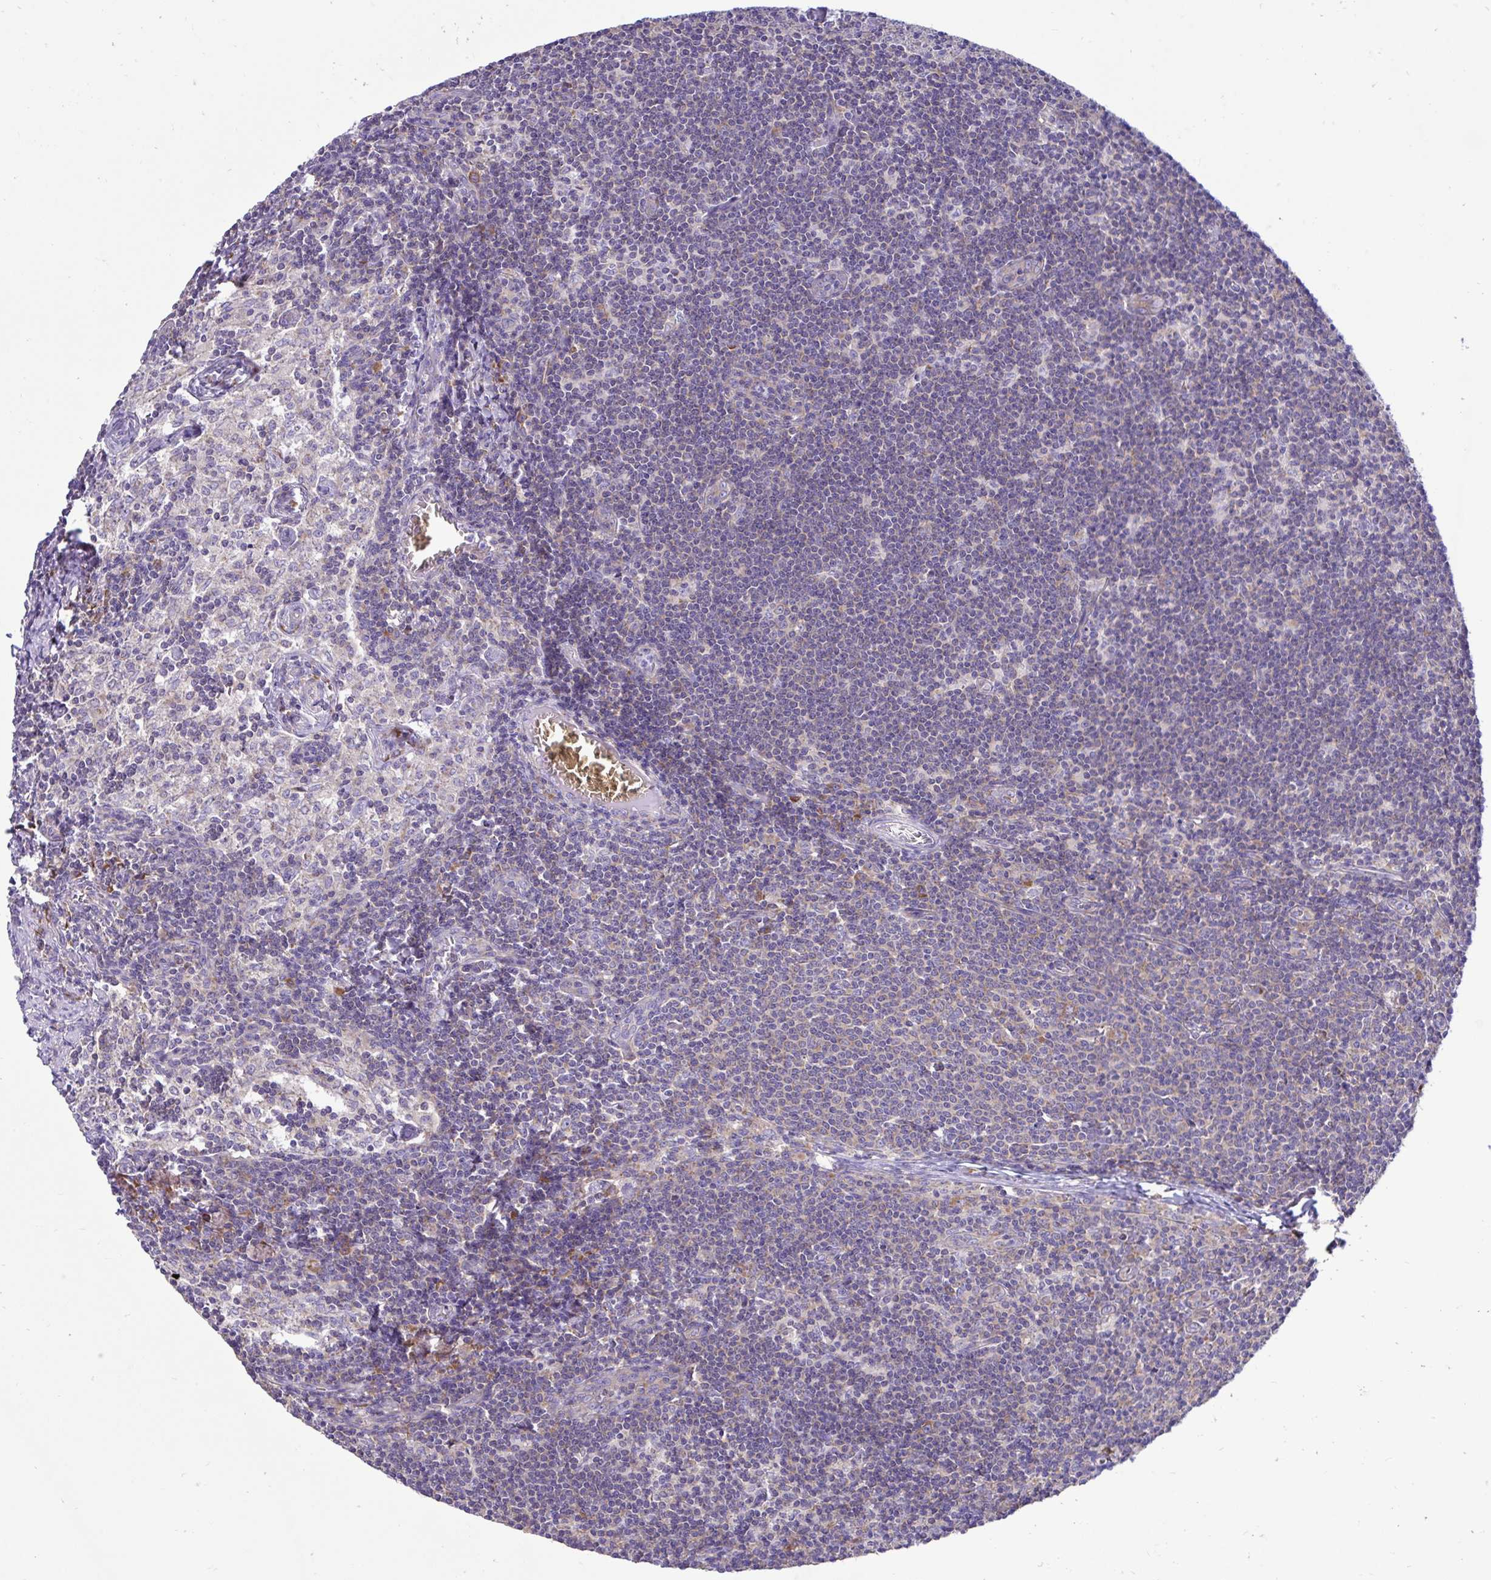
{"staining": {"intensity": "moderate", "quantity": "<25%", "location": "cytoplasmic/membranous"}, "tissue": "lymph node", "cell_type": "Non-germinal center cells", "image_type": "normal", "snomed": [{"axis": "morphology", "description": "Normal tissue, NOS"}, {"axis": "topography", "description": "Lymph node"}], "caption": "Lymph node stained for a protein exhibits moderate cytoplasmic/membranous positivity in non-germinal center cells. (Brightfield microscopy of DAB IHC at high magnification).", "gene": "RPL7", "patient": {"sex": "female", "age": 31}}